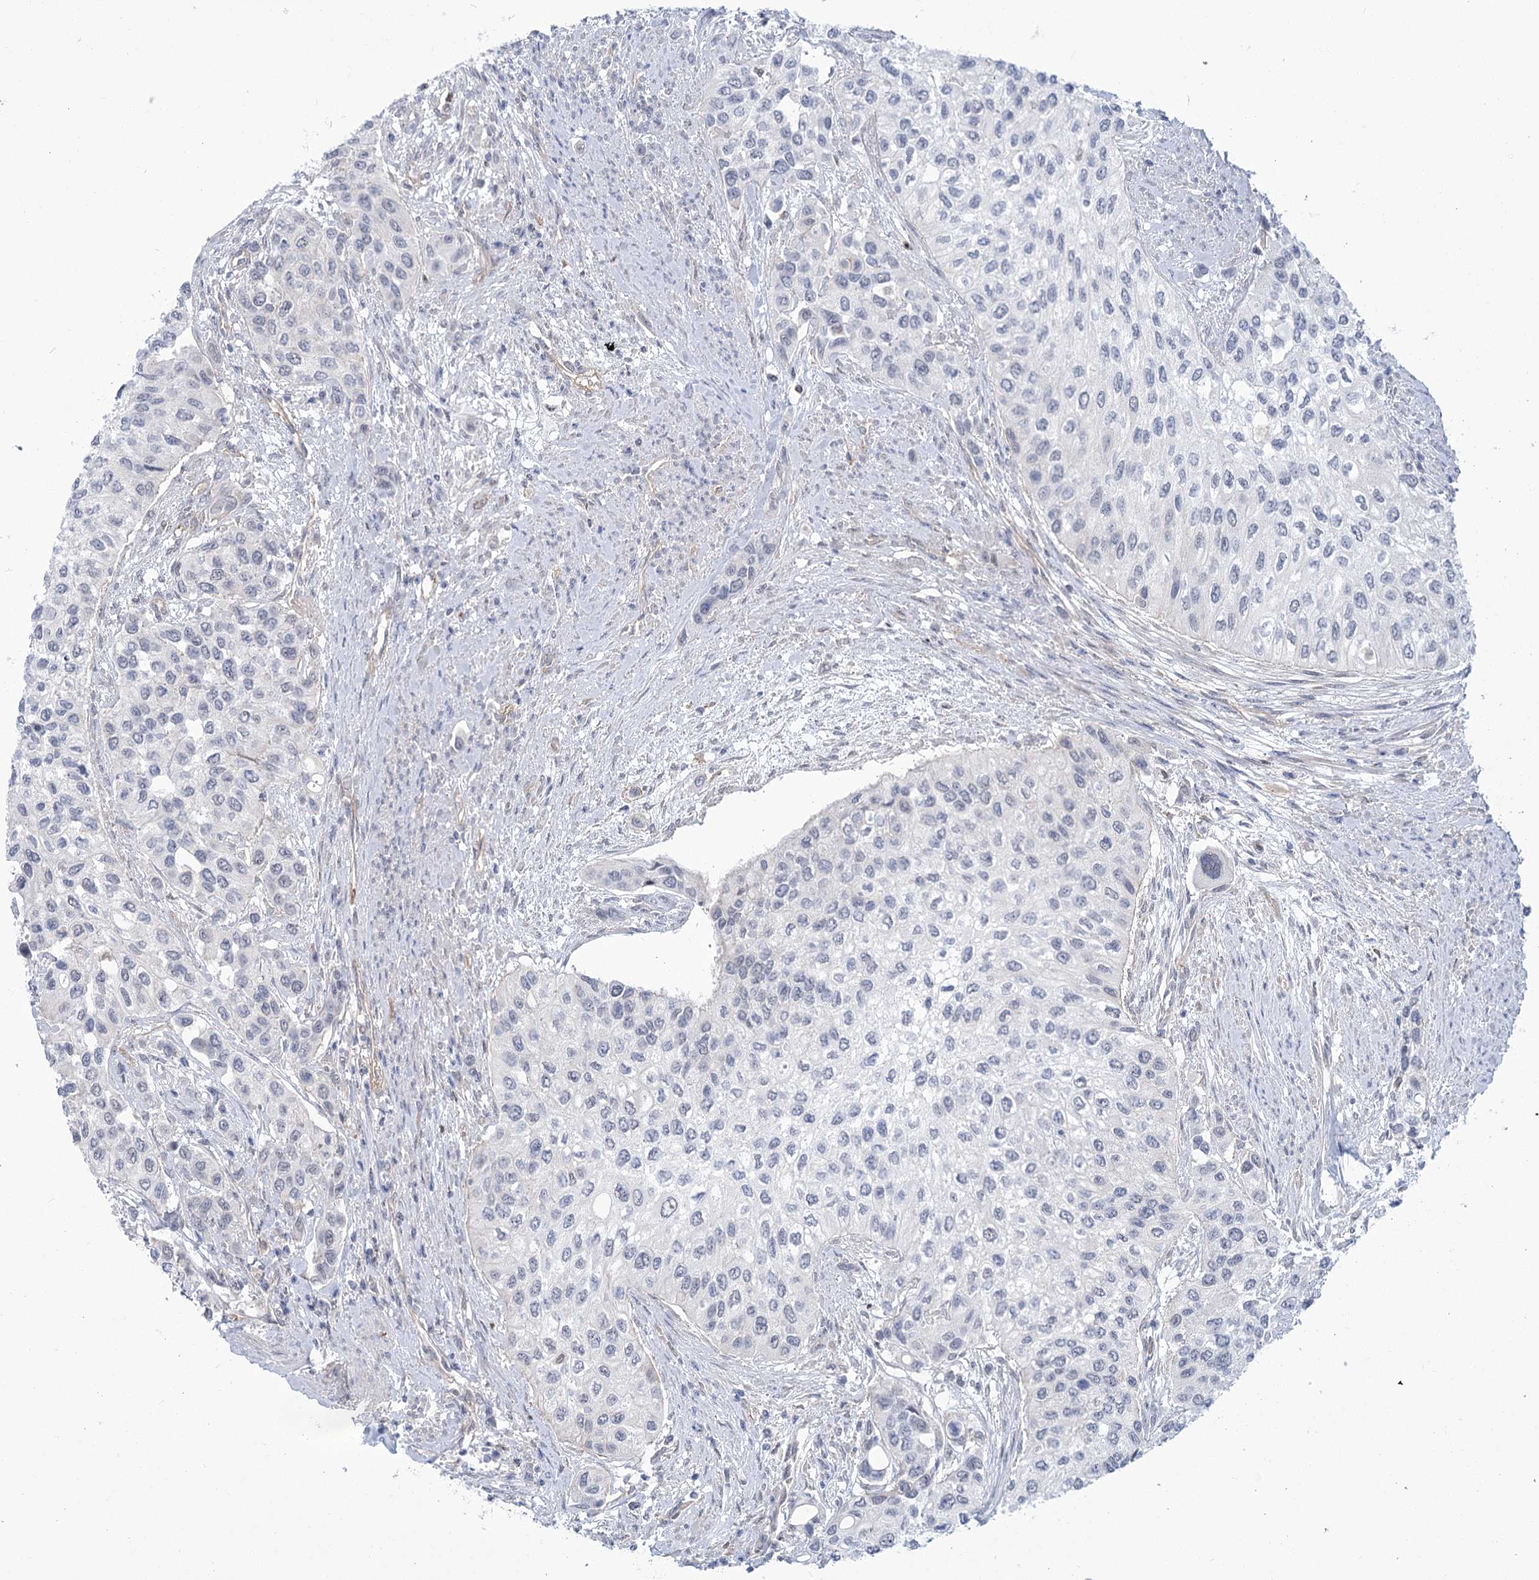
{"staining": {"intensity": "negative", "quantity": "none", "location": "none"}, "tissue": "urothelial cancer", "cell_type": "Tumor cells", "image_type": "cancer", "snomed": [{"axis": "morphology", "description": "Normal tissue, NOS"}, {"axis": "morphology", "description": "Urothelial carcinoma, High grade"}, {"axis": "topography", "description": "Vascular tissue"}, {"axis": "topography", "description": "Urinary bladder"}], "caption": "Urothelial cancer was stained to show a protein in brown. There is no significant positivity in tumor cells.", "gene": "THAP6", "patient": {"sex": "female", "age": 56}}